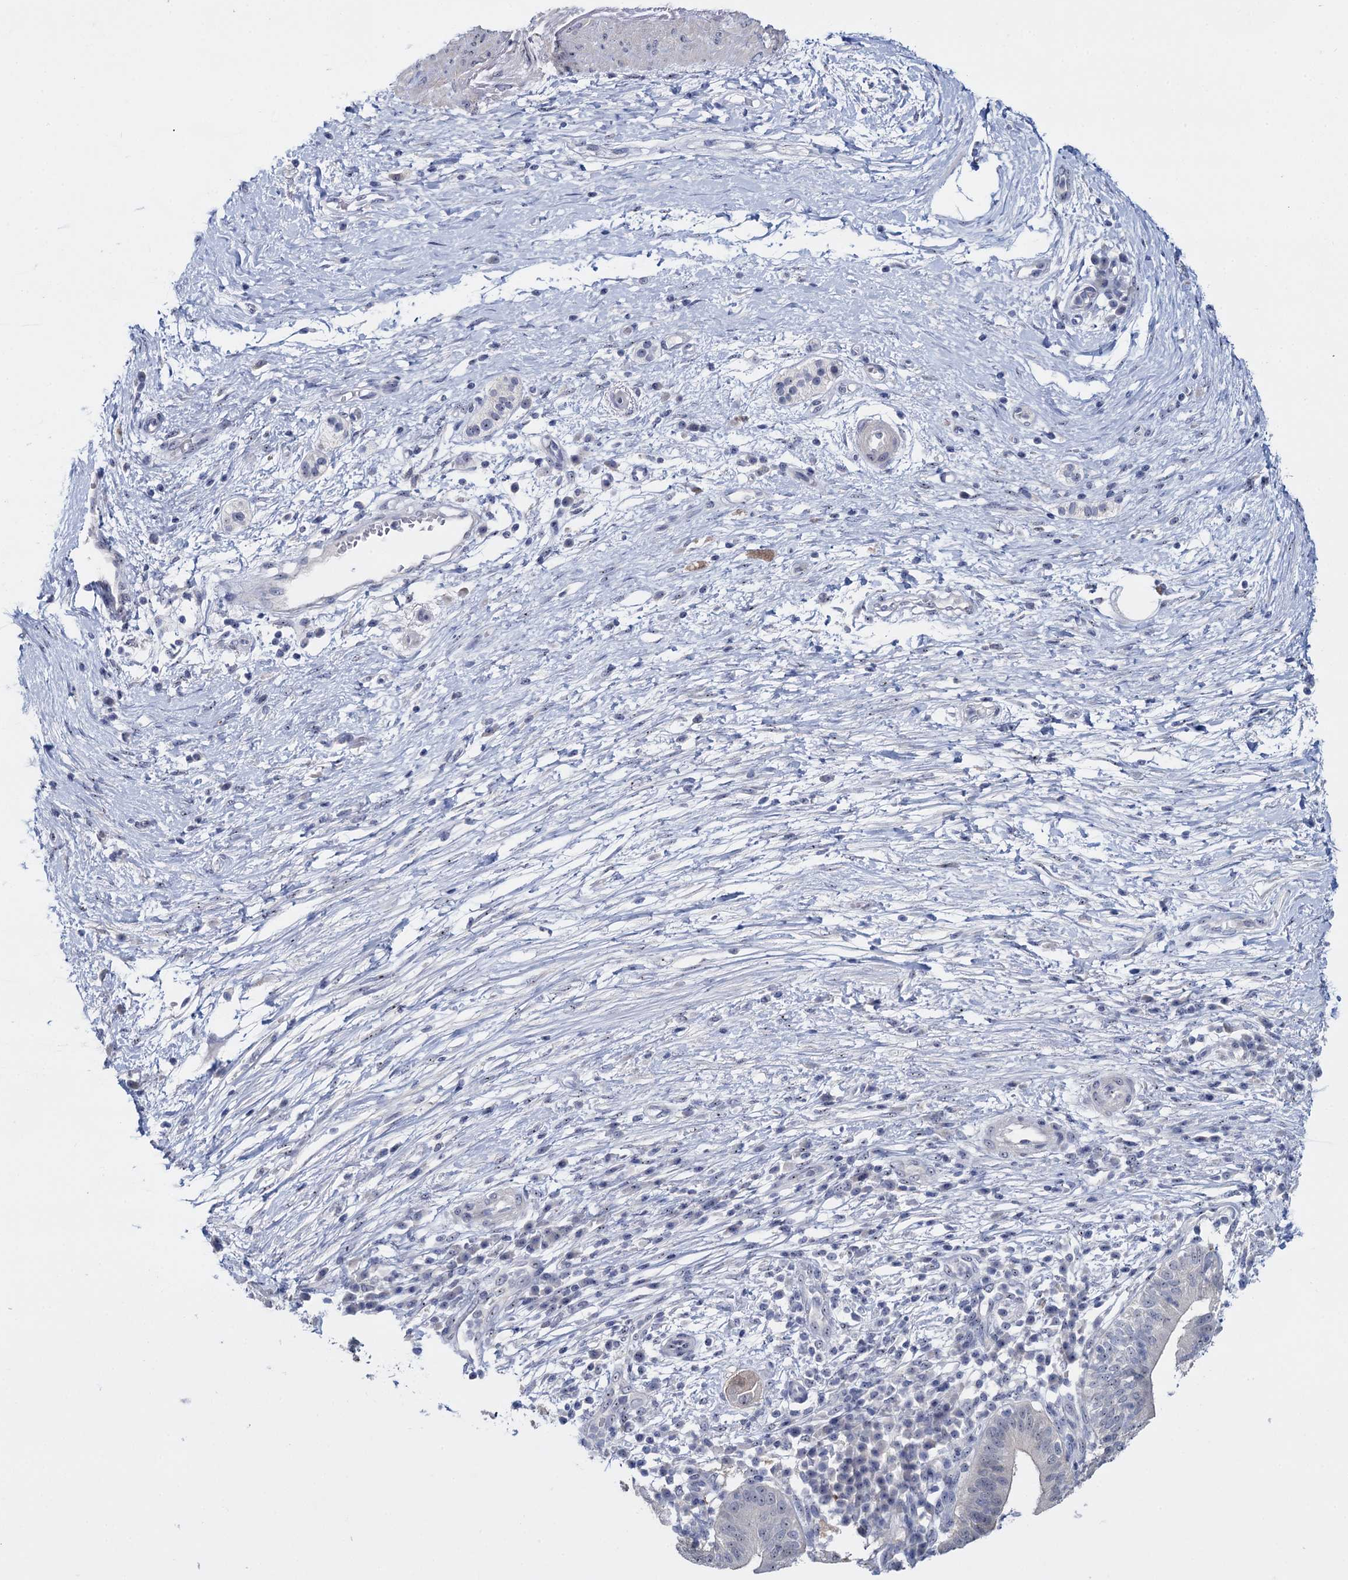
{"staining": {"intensity": "negative", "quantity": "none", "location": "none"}, "tissue": "pancreatic cancer", "cell_type": "Tumor cells", "image_type": "cancer", "snomed": [{"axis": "morphology", "description": "Adenocarcinoma, NOS"}, {"axis": "topography", "description": "Pancreas"}], "caption": "Tumor cells show no significant staining in adenocarcinoma (pancreatic).", "gene": "SFN", "patient": {"sex": "male", "age": 68}}